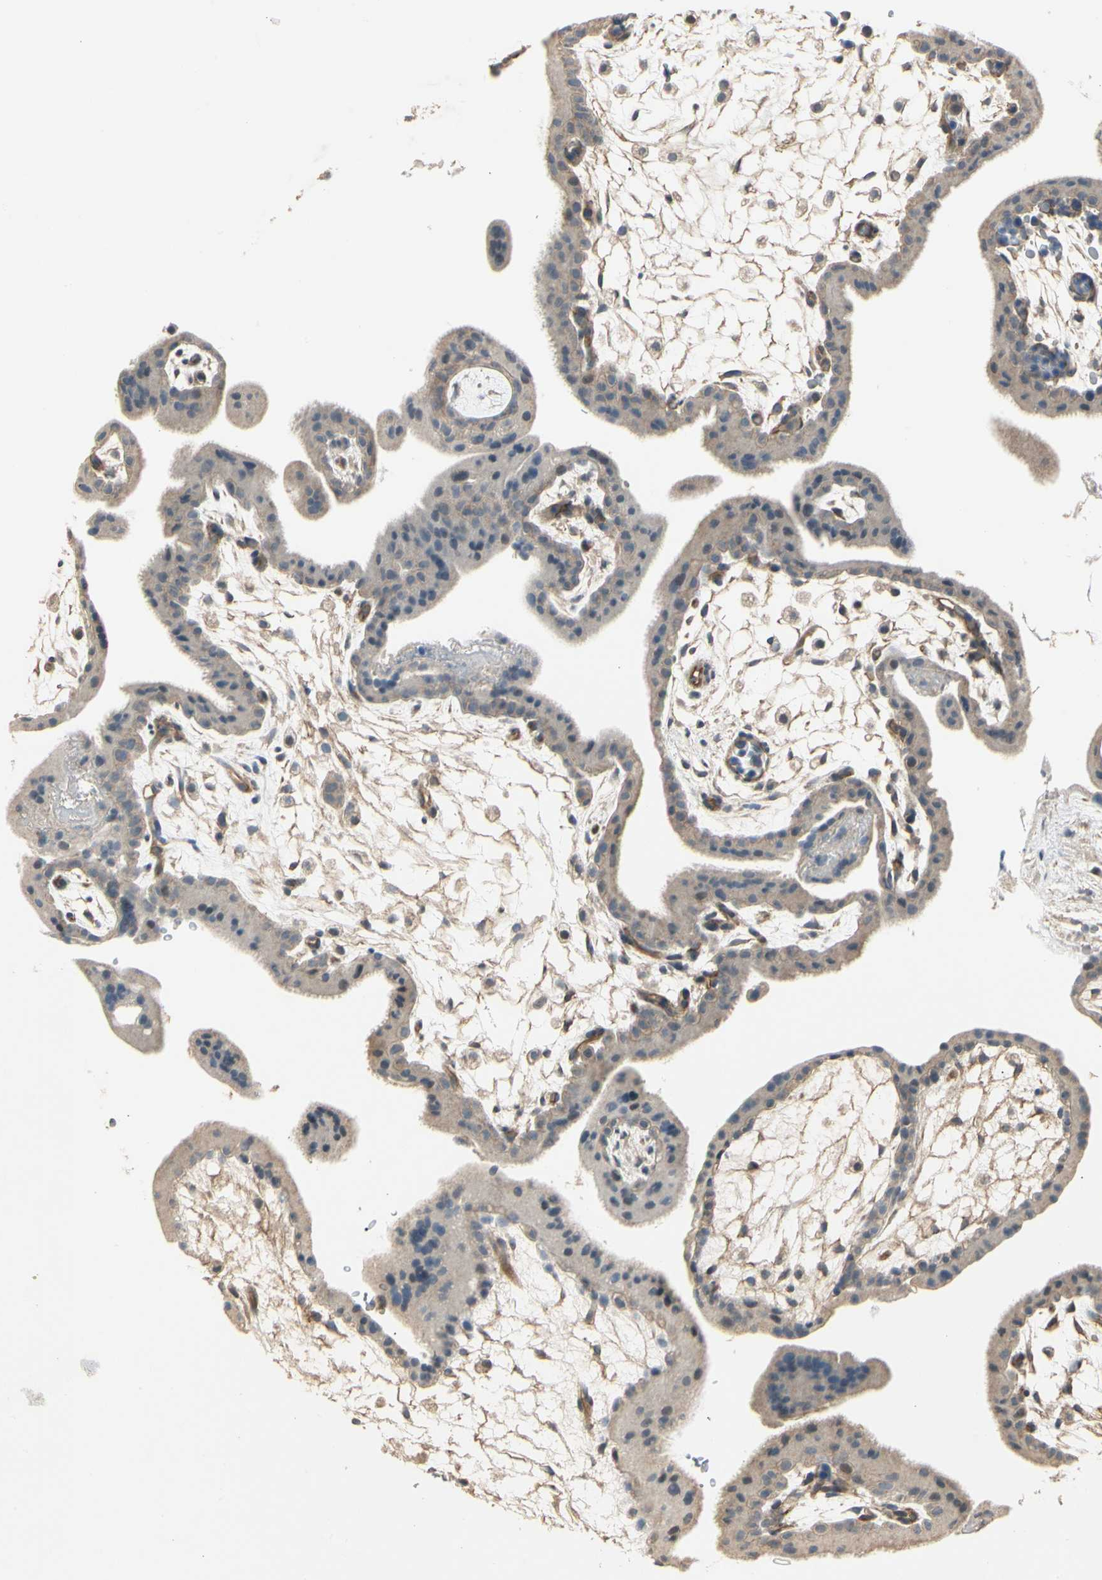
{"staining": {"intensity": "weak", "quantity": "<25%", "location": "cytoplasmic/membranous"}, "tissue": "placenta", "cell_type": "Decidual cells", "image_type": "normal", "snomed": [{"axis": "morphology", "description": "Normal tissue, NOS"}, {"axis": "topography", "description": "Placenta"}], "caption": "High power microscopy image of an immunohistochemistry (IHC) micrograph of normal placenta, revealing no significant expression in decidual cells.", "gene": "RNF180", "patient": {"sex": "female", "age": 35}}